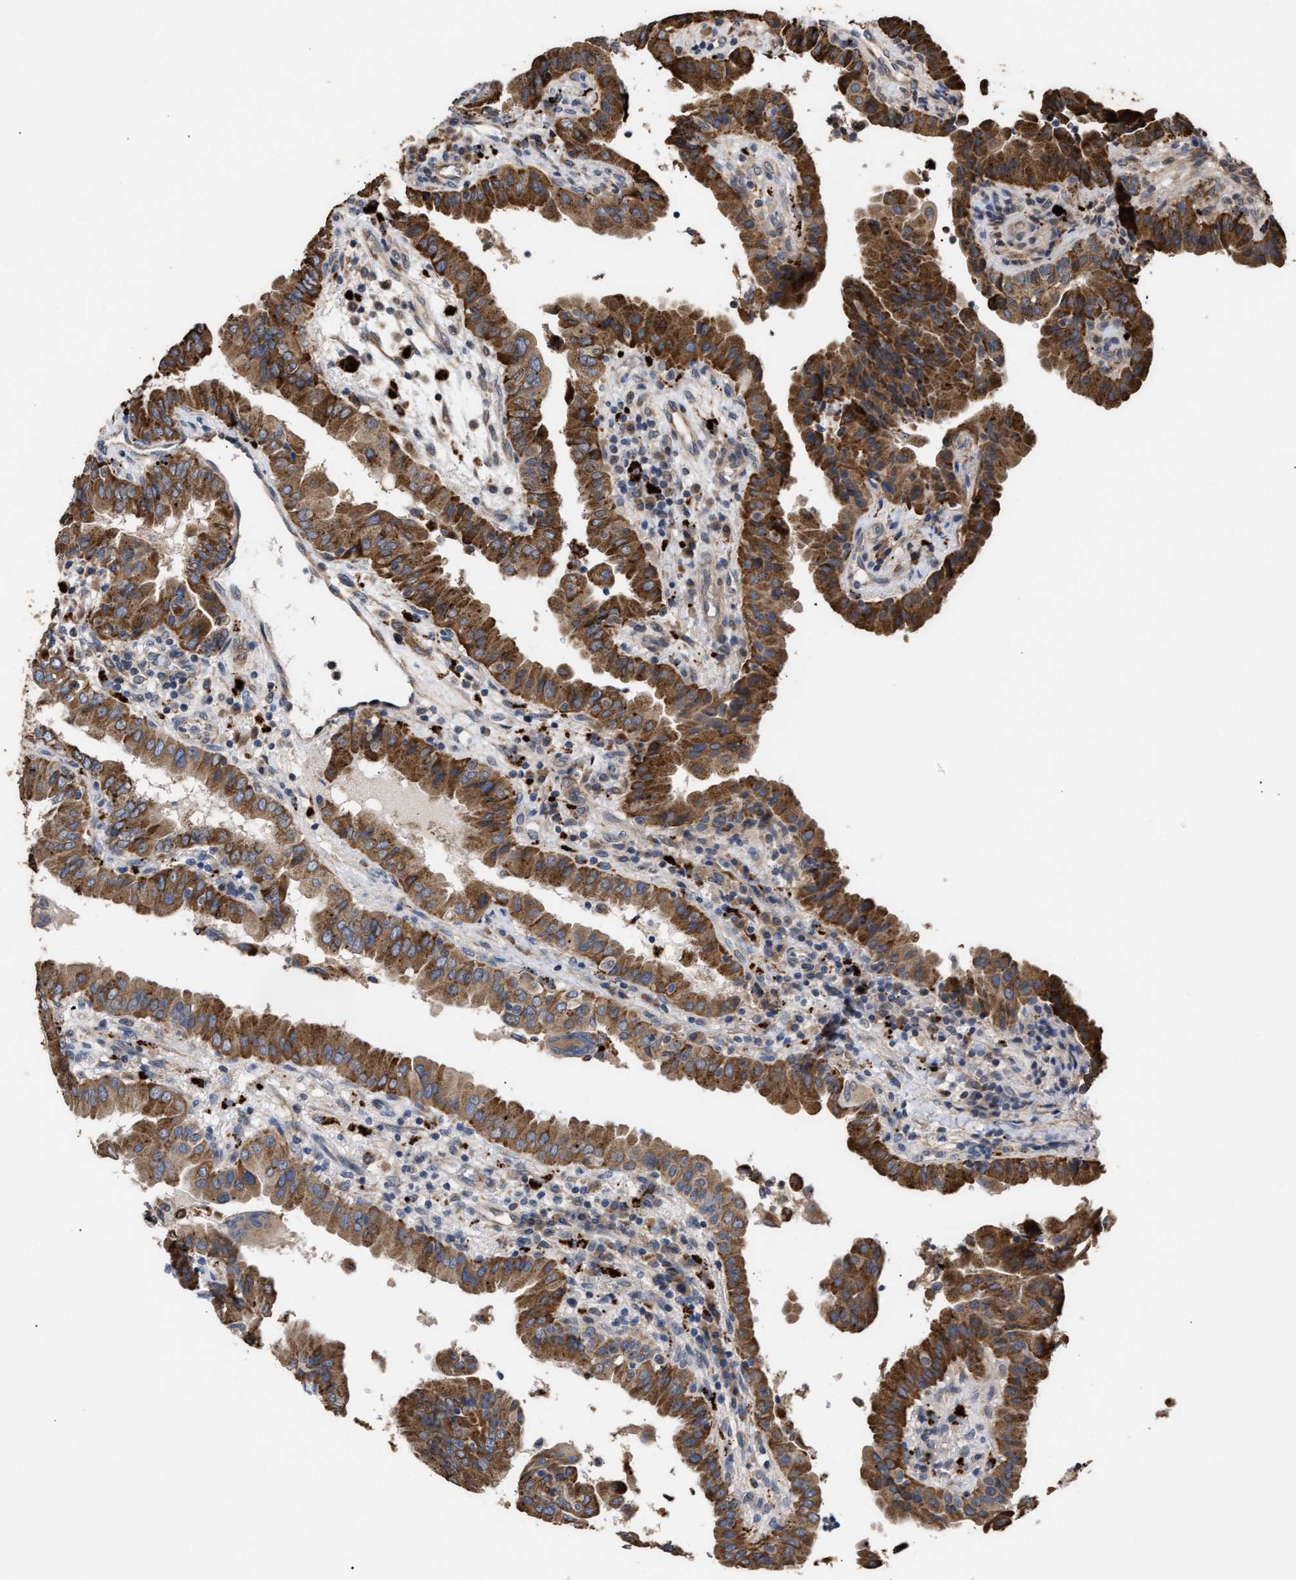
{"staining": {"intensity": "strong", "quantity": ">75%", "location": "cytoplasmic/membranous"}, "tissue": "thyroid cancer", "cell_type": "Tumor cells", "image_type": "cancer", "snomed": [{"axis": "morphology", "description": "Papillary adenocarcinoma, NOS"}, {"axis": "topography", "description": "Thyroid gland"}], "caption": "This histopathology image demonstrates IHC staining of papillary adenocarcinoma (thyroid), with high strong cytoplasmic/membranous staining in approximately >75% of tumor cells.", "gene": "GOSR1", "patient": {"sex": "male", "age": 33}}